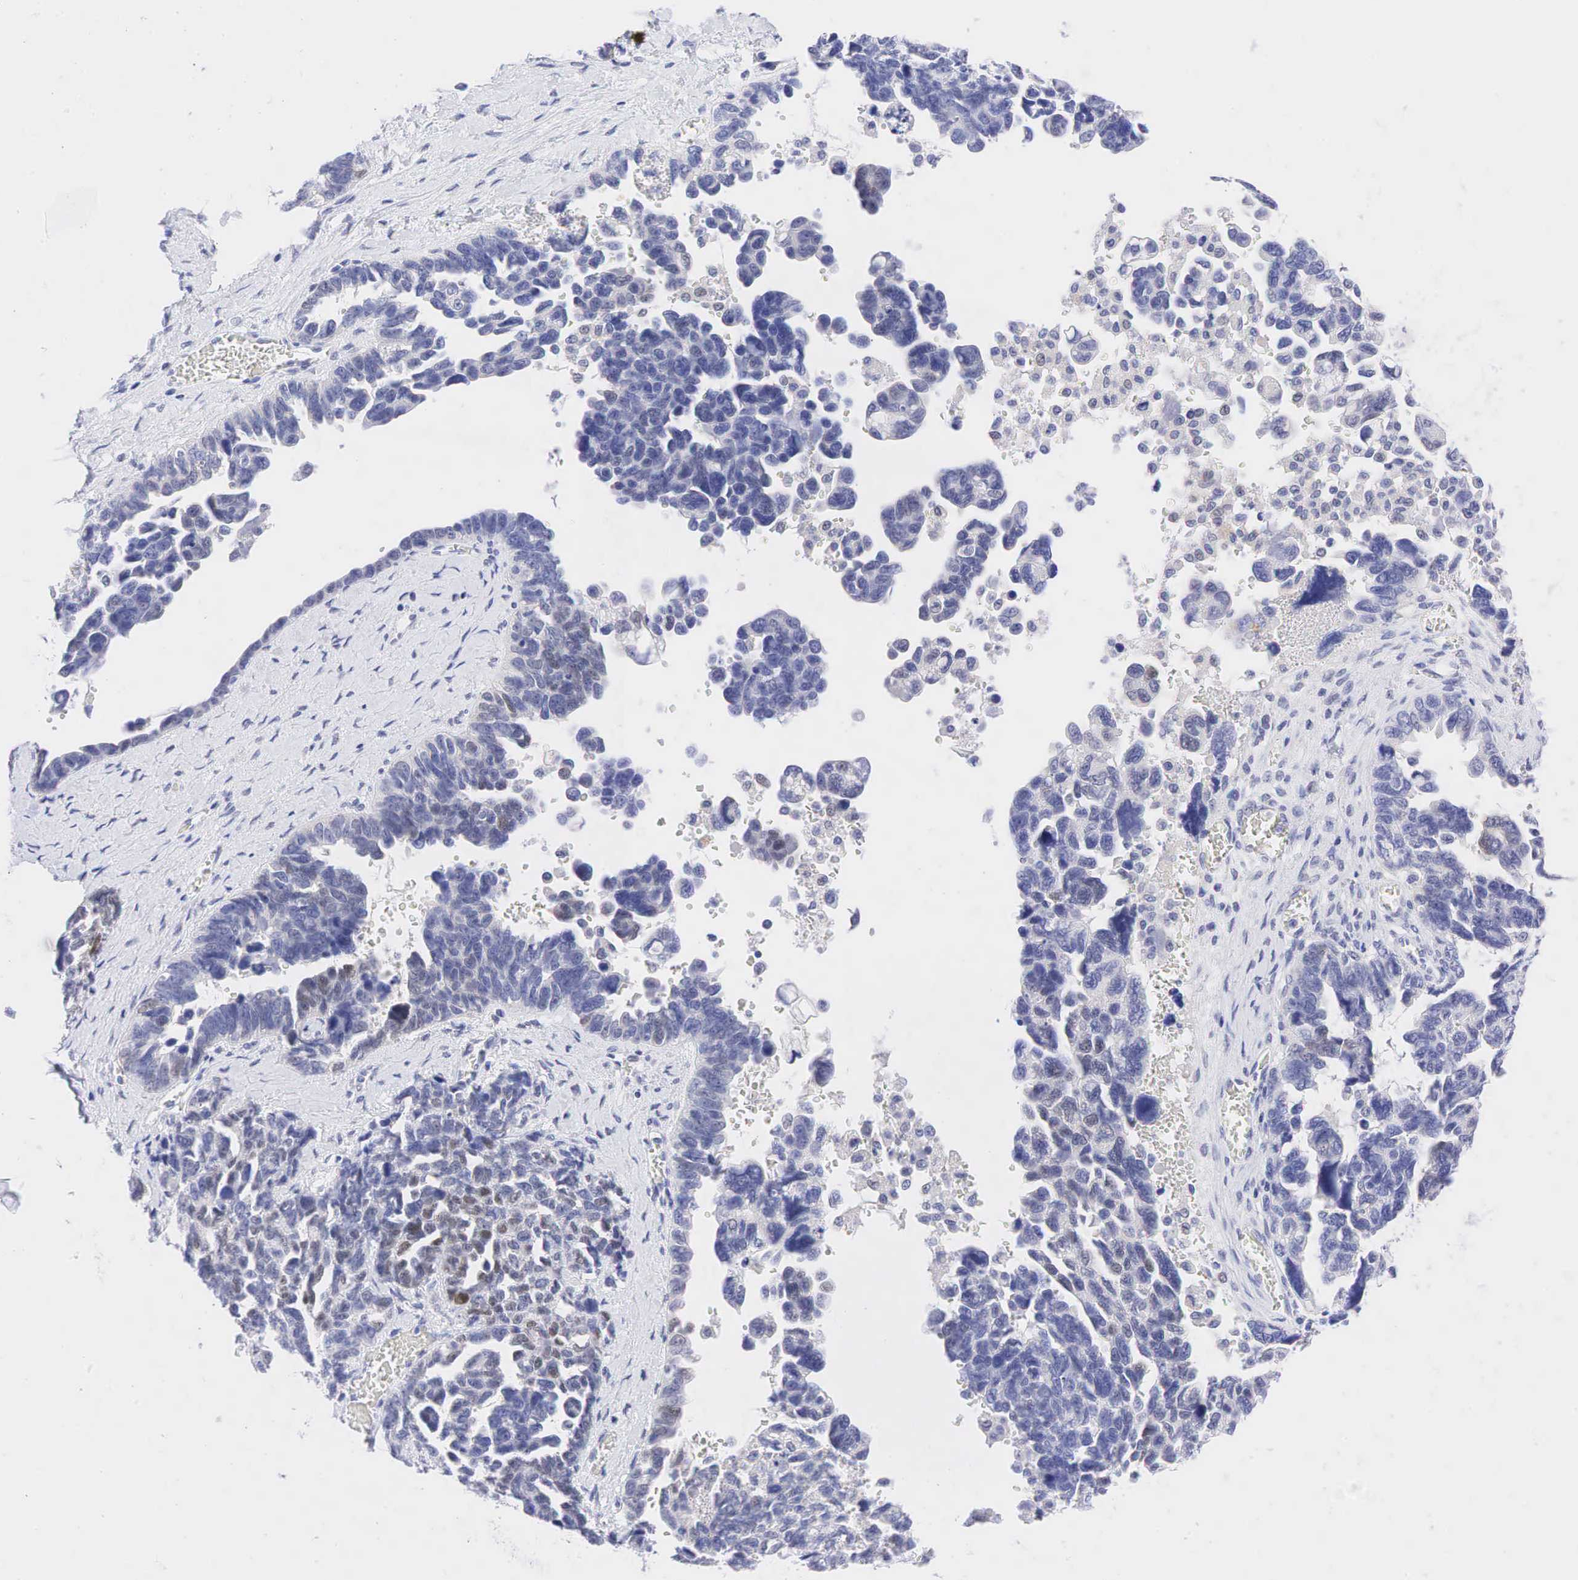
{"staining": {"intensity": "weak", "quantity": "<25%", "location": "nuclear"}, "tissue": "ovarian cancer", "cell_type": "Tumor cells", "image_type": "cancer", "snomed": [{"axis": "morphology", "description": "Cystadenocarcinoma, serous, NOS"}, {"axis": "topography", "description": "Ovary"}], "caption": "Immunohistochemical staining of ovarian cancer (serous cystadenocarcinoma) exhibits no significant staining in tumor cells.", "gene": "AR", "patient": {"sex": "female", "age": 69}}